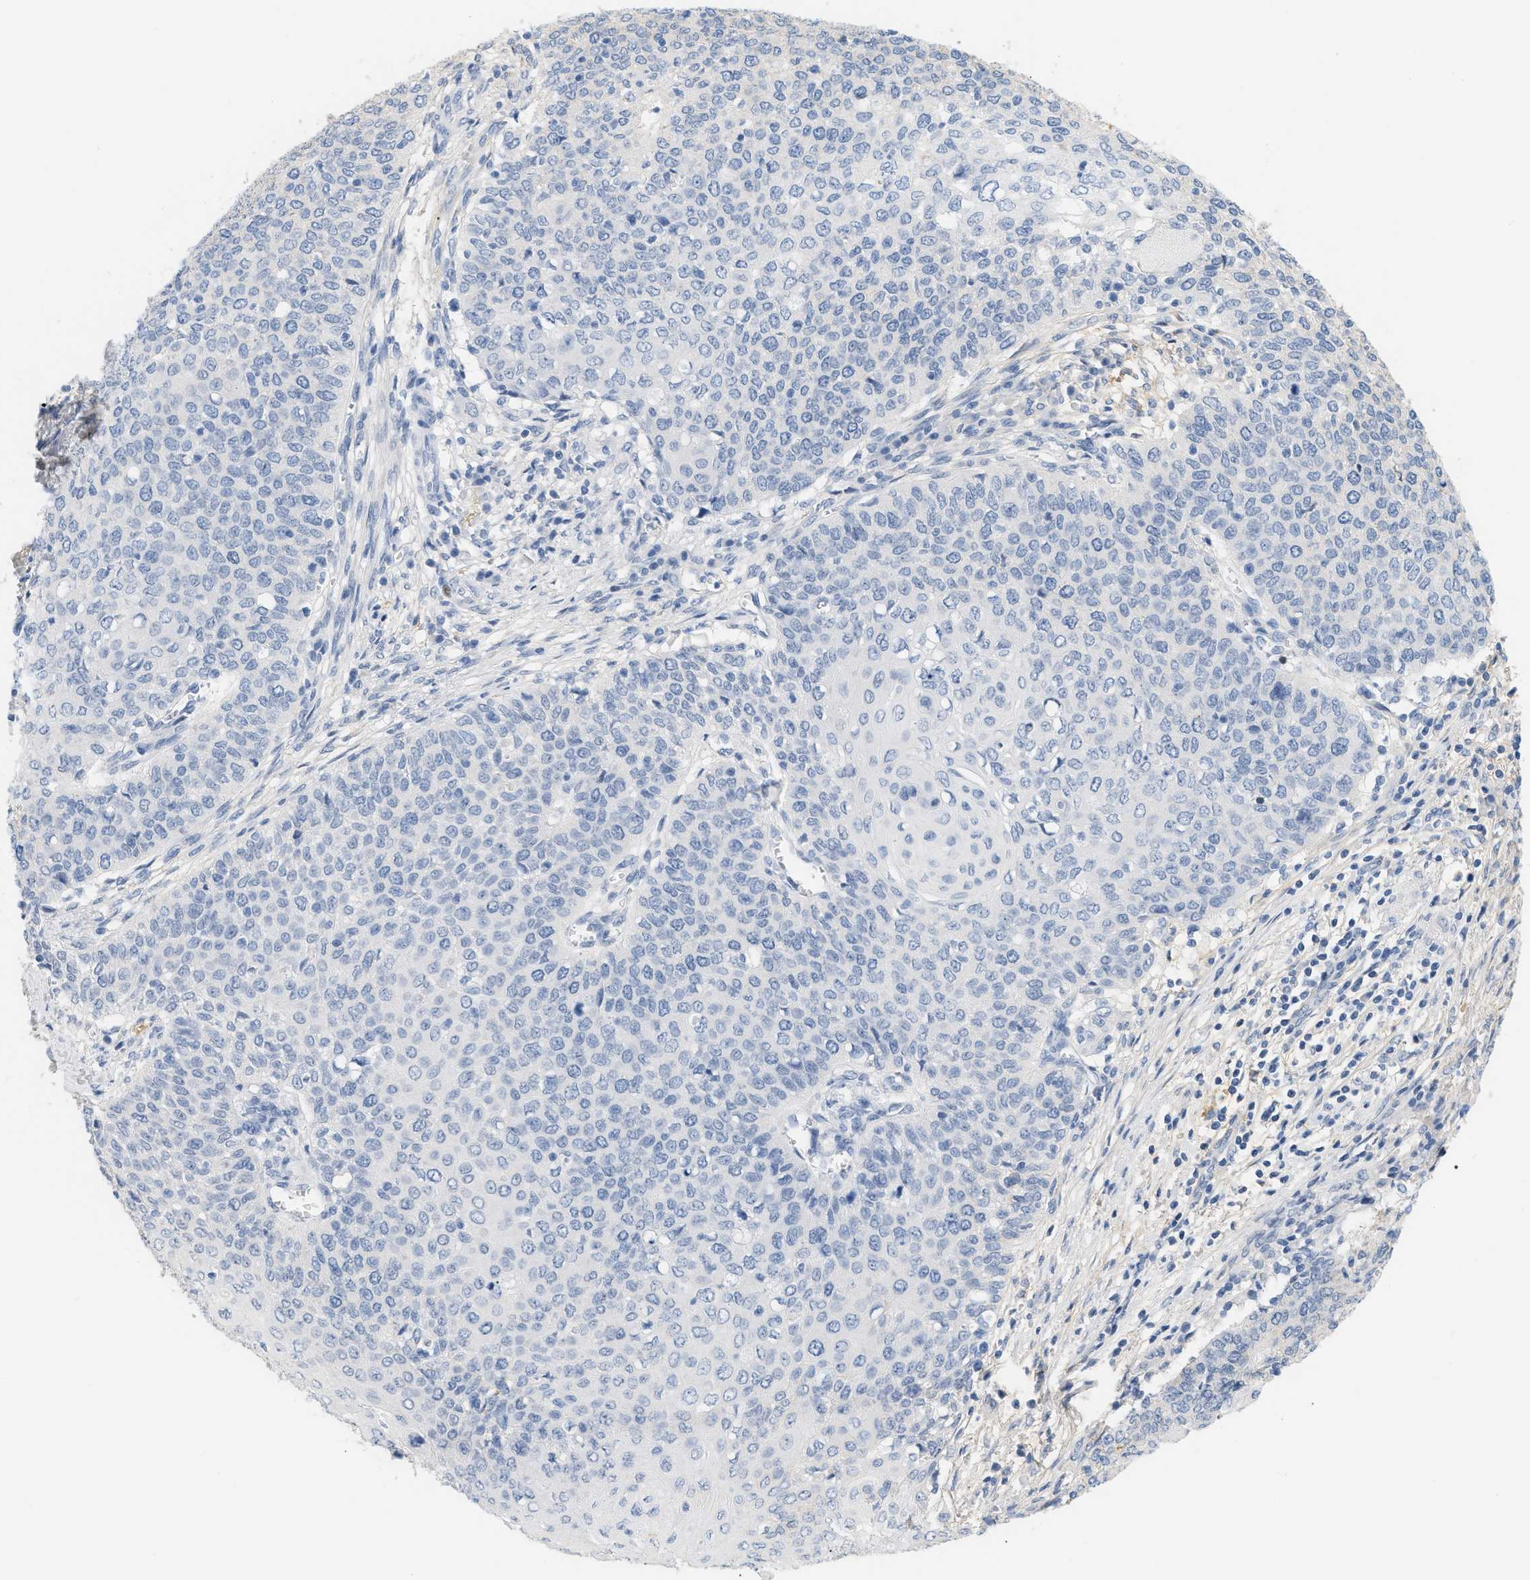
{"staining": {"intensity": "negative", "quantity": "none", "location": "none"}, "tissue": "cervical cancer", "cell_type": "Tumor cells", "image_type": "cancer", "snomed": [{"axis": "morphology", "description": "Squamous cell carcinoma, NOS"}, {"axis": "topography", "description": "Cervix"}], "caption": "Human cervical cancer stained for a protein using immunohistochemistry (IHC) shows no positivity in tumor cells.", "gene": "CFH", "patient": {"sex": "female", "age": 39}}